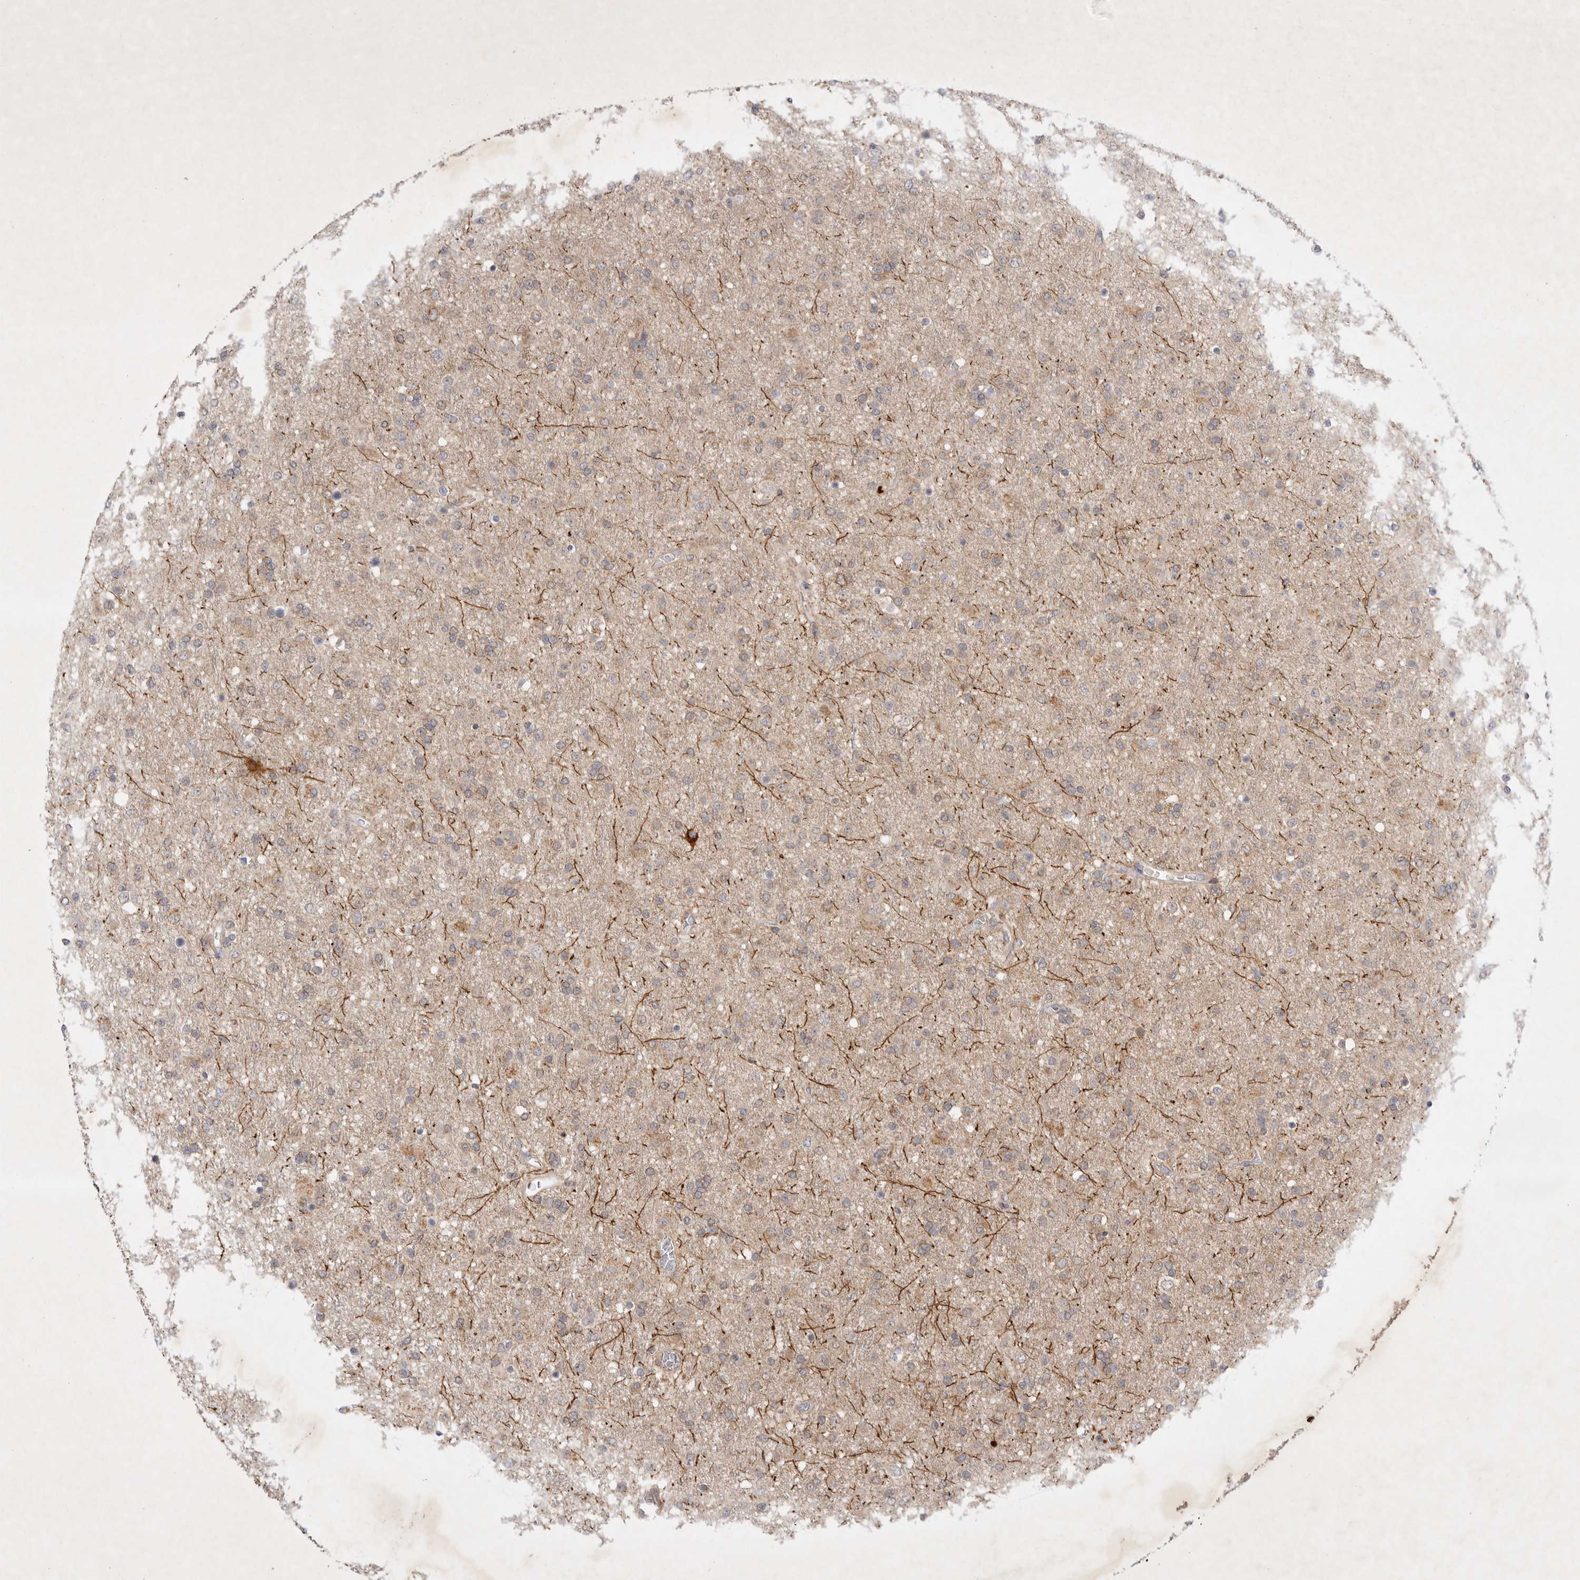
{"staining": {"intensity": "weak", "quantity": "<25%", "location": "cytoplasmic/membranous"}, "tissue": "glioma", "cell_type": "Tumor cells", "image_type": "cancer", "snomed": [{"axis": "morphology", "description": "Glioma, malignant, Low grade"}, {"axis": "topography", "description": "Brain"}], "caption": "Immunohistochemistry (IHC) micrograph of neoplastic tissue: glioma stained with DAB displays no significant protein positivity in tumor cells. (Brightfield microscopy of DAB IHC at high magnification).", "gene": "PTPDC1", "patient": {"sex": "male", "age": 65}}